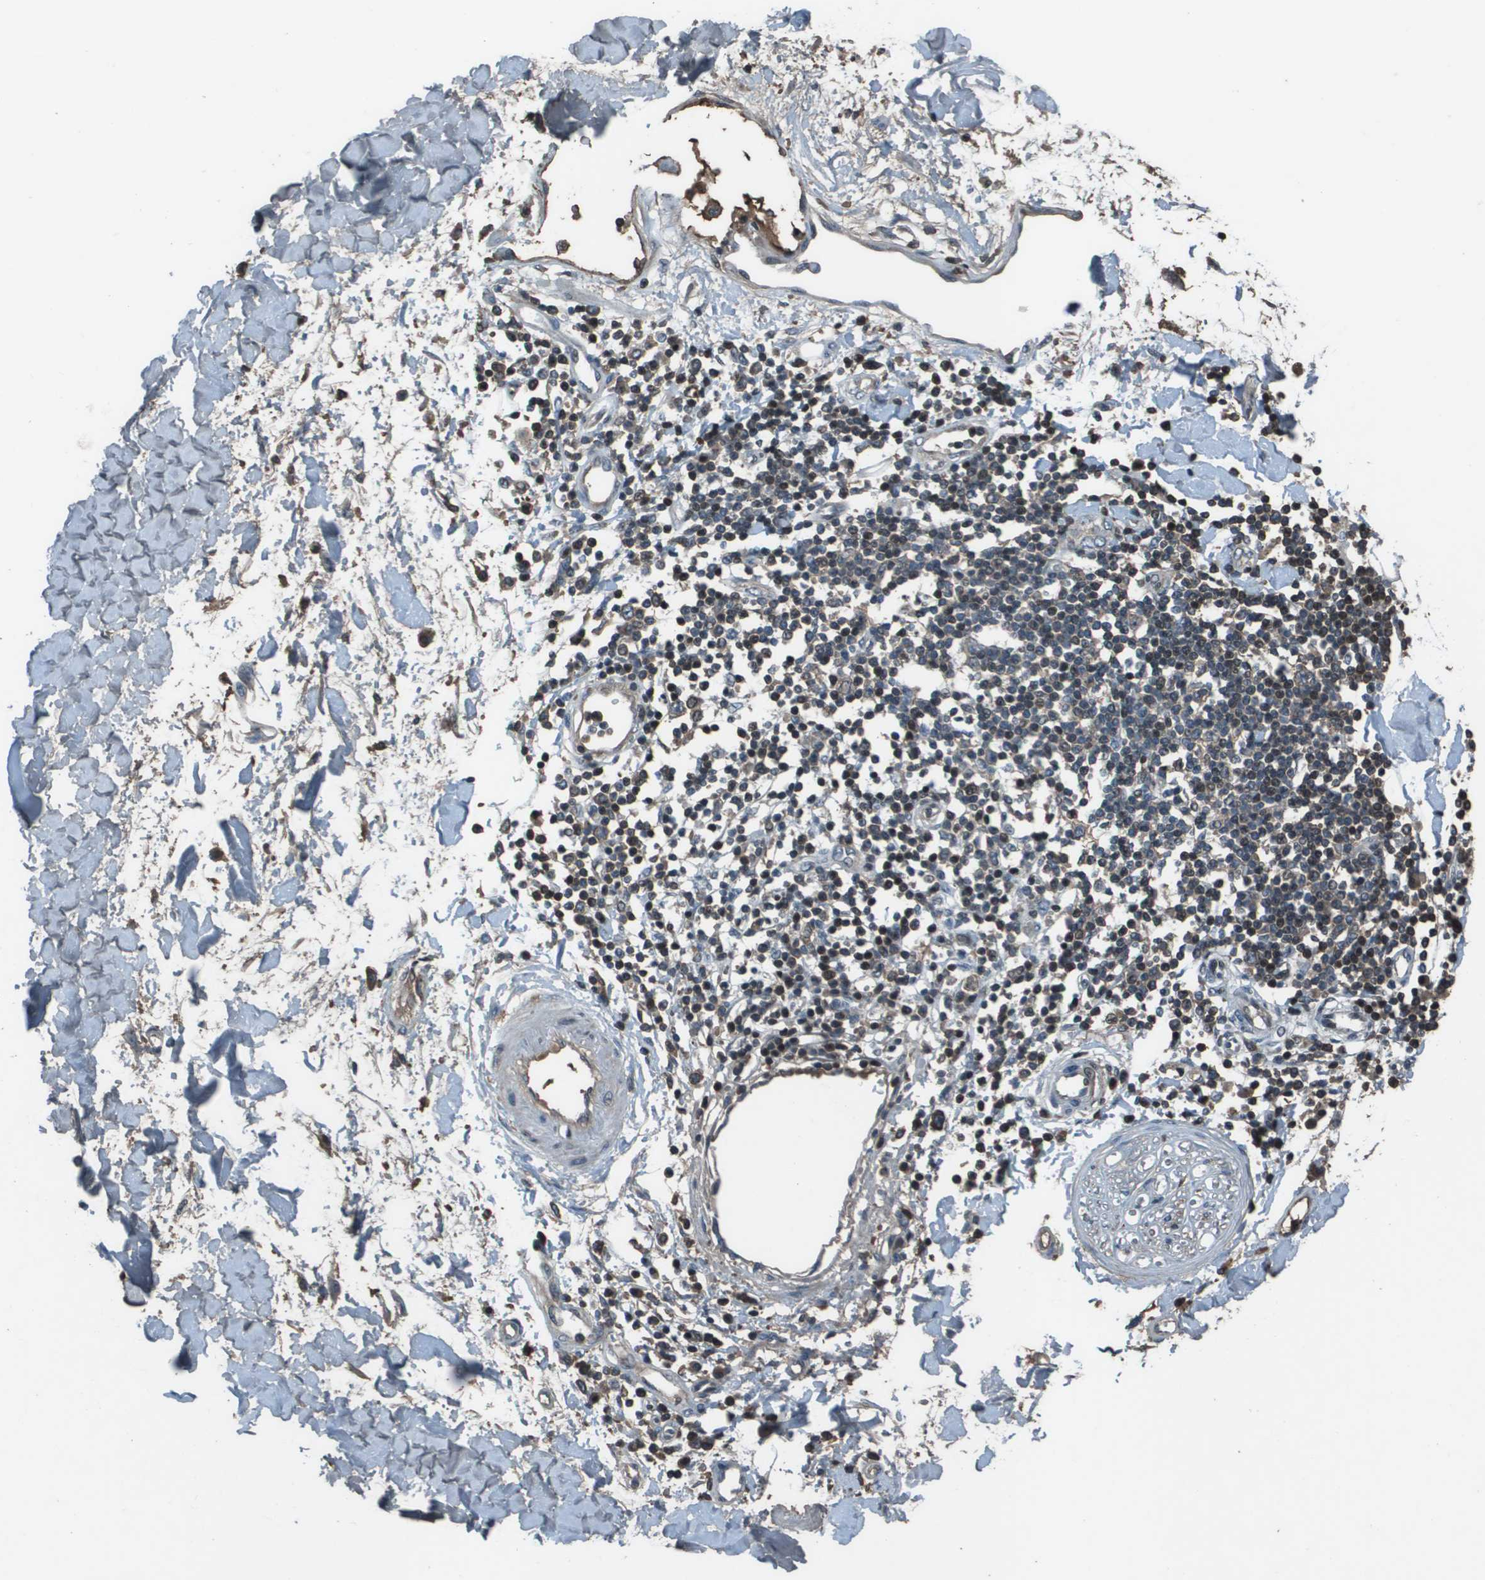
{"staining": {"intensity": "negative", "quantity": "none", "location": "none"}, "tissue": "adipose tissue", "cell_type": "Adipocytes", "image_type": "normal", "snomed": [{"axis": "morphology", "description": "Squamous cell carcinoma, NOS"}, {"axis": "topography", "description": "Skin"}], "caption": "The histopathology image displays no significant positivity in adipocytes of adipose tissue.", "gene": "CXCL12", "patient": {"sex": "male", "age": 83}}